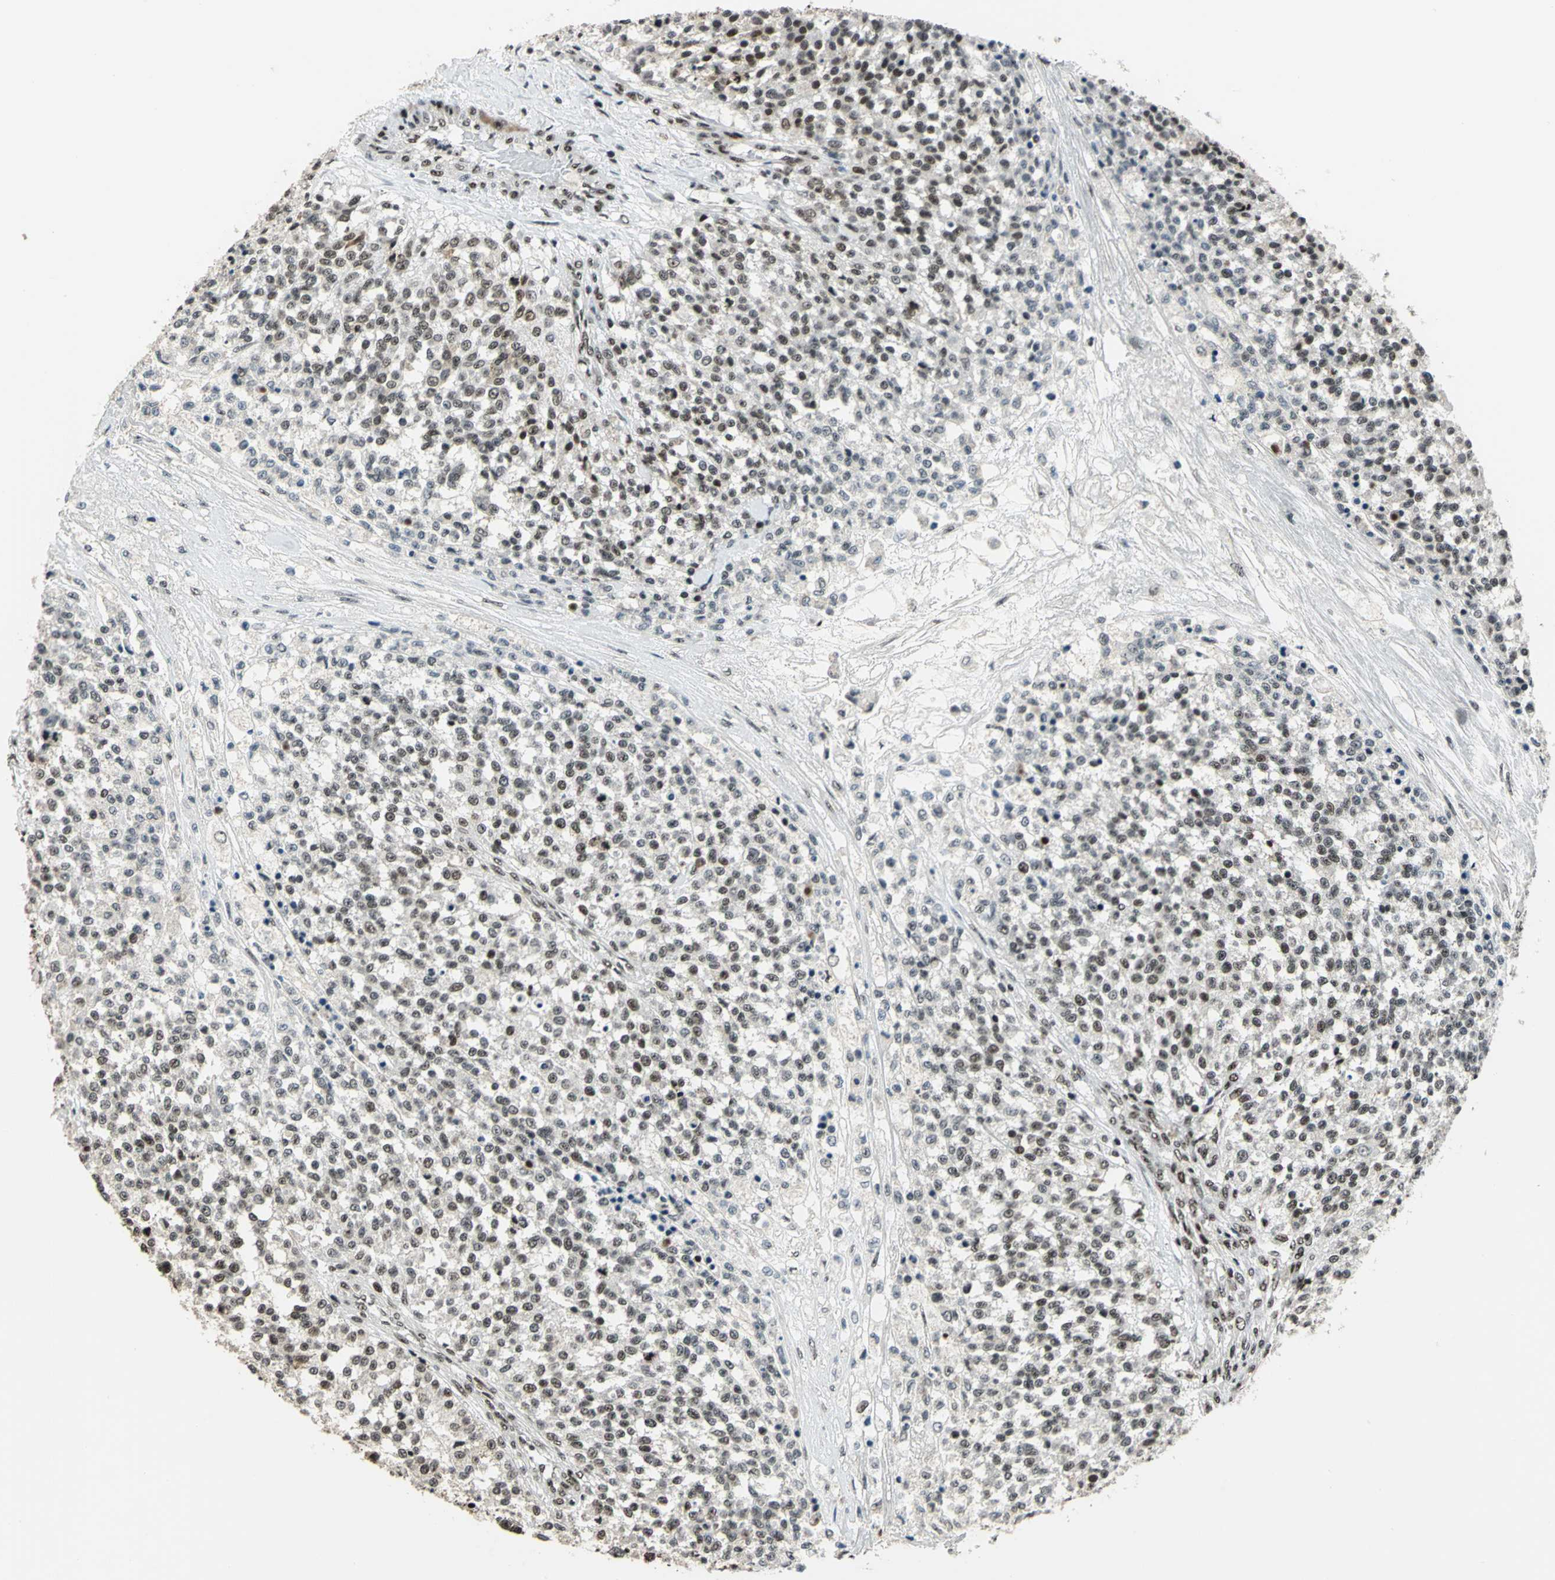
{"staining": {"intensity": "weak", "quantity": "<25%", "location": "nuclear"}, "tissue": "testis cancer", "cell_type": "Tumor cells", "image_type": "cancer", "snomed": [{"axis": "morphology", "description": "Seminoma, NOS"}, {"axis": "topography", "description": "Testis"}], "caption": "Tumor cells are negative for protein expression in human testis seminoma.", "gene": "UBTF", "patient": {"sex": "male", "age": 59}}